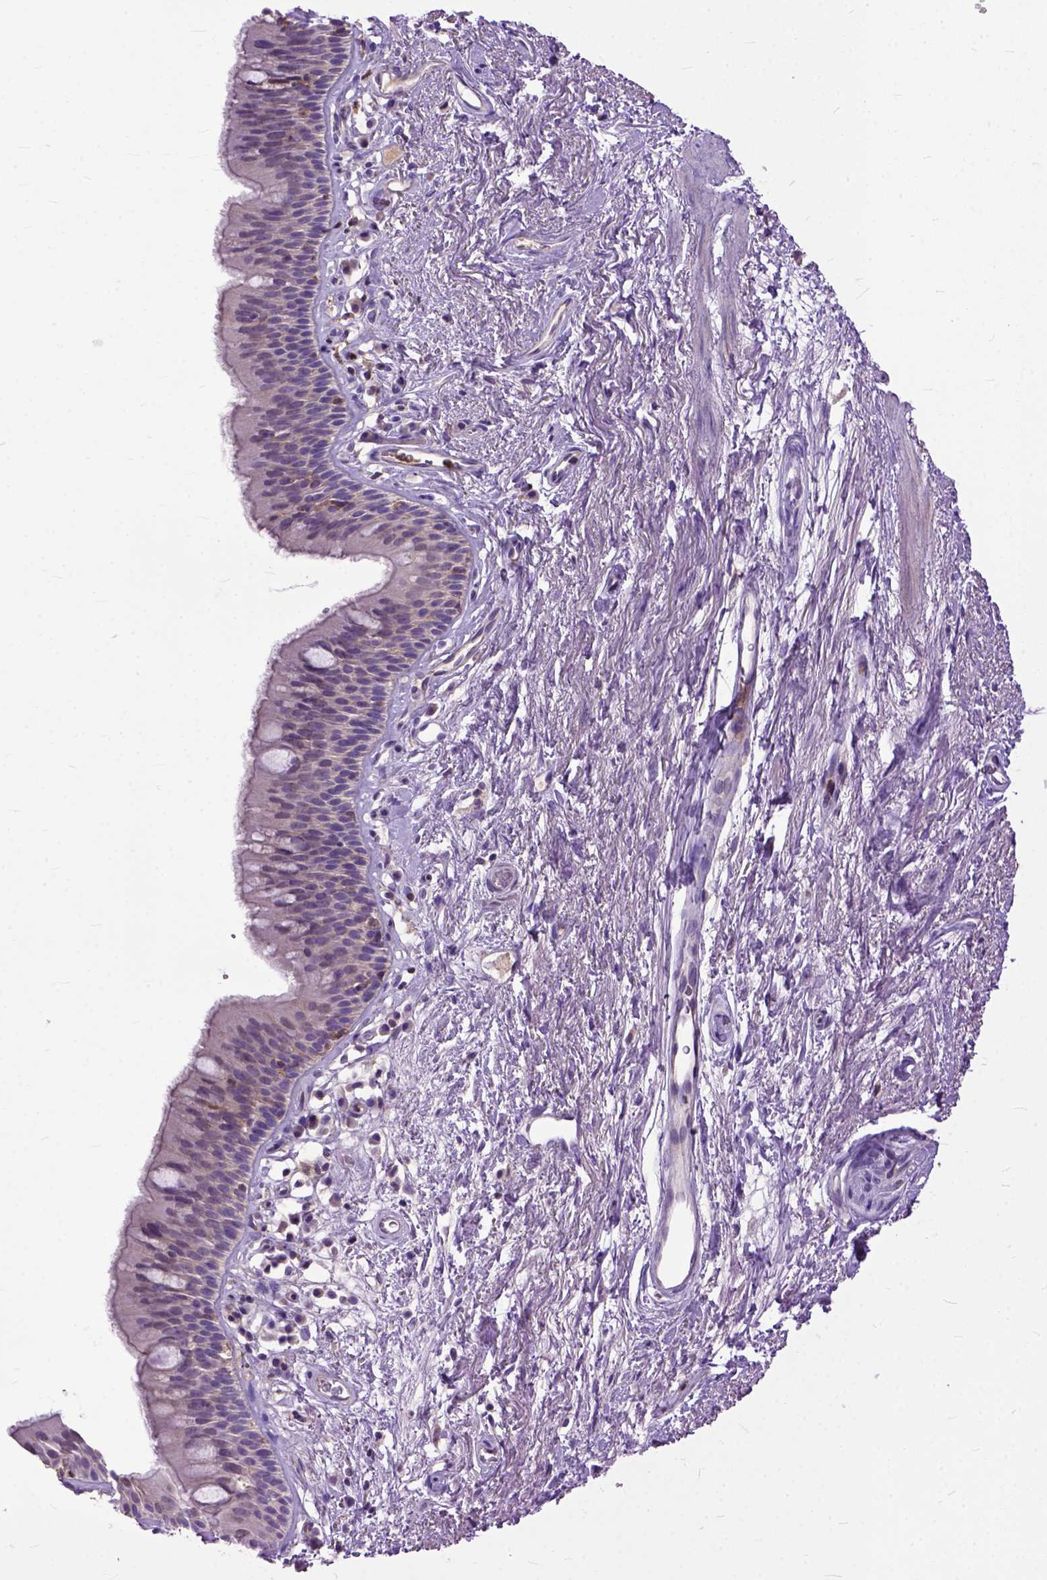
{"staining": {"intensity": "weak", "quantity": "25%-75%", "location": "cytoplasmic/membranous"}, "tissue": "bronchus", "cell_type": "Respiratory epithelial cells", "image_type": "normal", "snomed": [{"axis": "morphology", "description": "Normal tissue, NOS"}, {"axis": "topography", "description": "Cartilage tissue"}, {"axis": "topography", "description": "Bronchus"}], "caption": "A photomicrograph of bronchus stained for a protein displays weak cytoplasmic/membranous brown staining in respiratory epithelial cells. (DAB (3,3'-diaminobenzidine) IHC with brightfield microscopy, high magnification).", "gene": "NAMPT", "patient": {"sex": "male", "age": 58}}